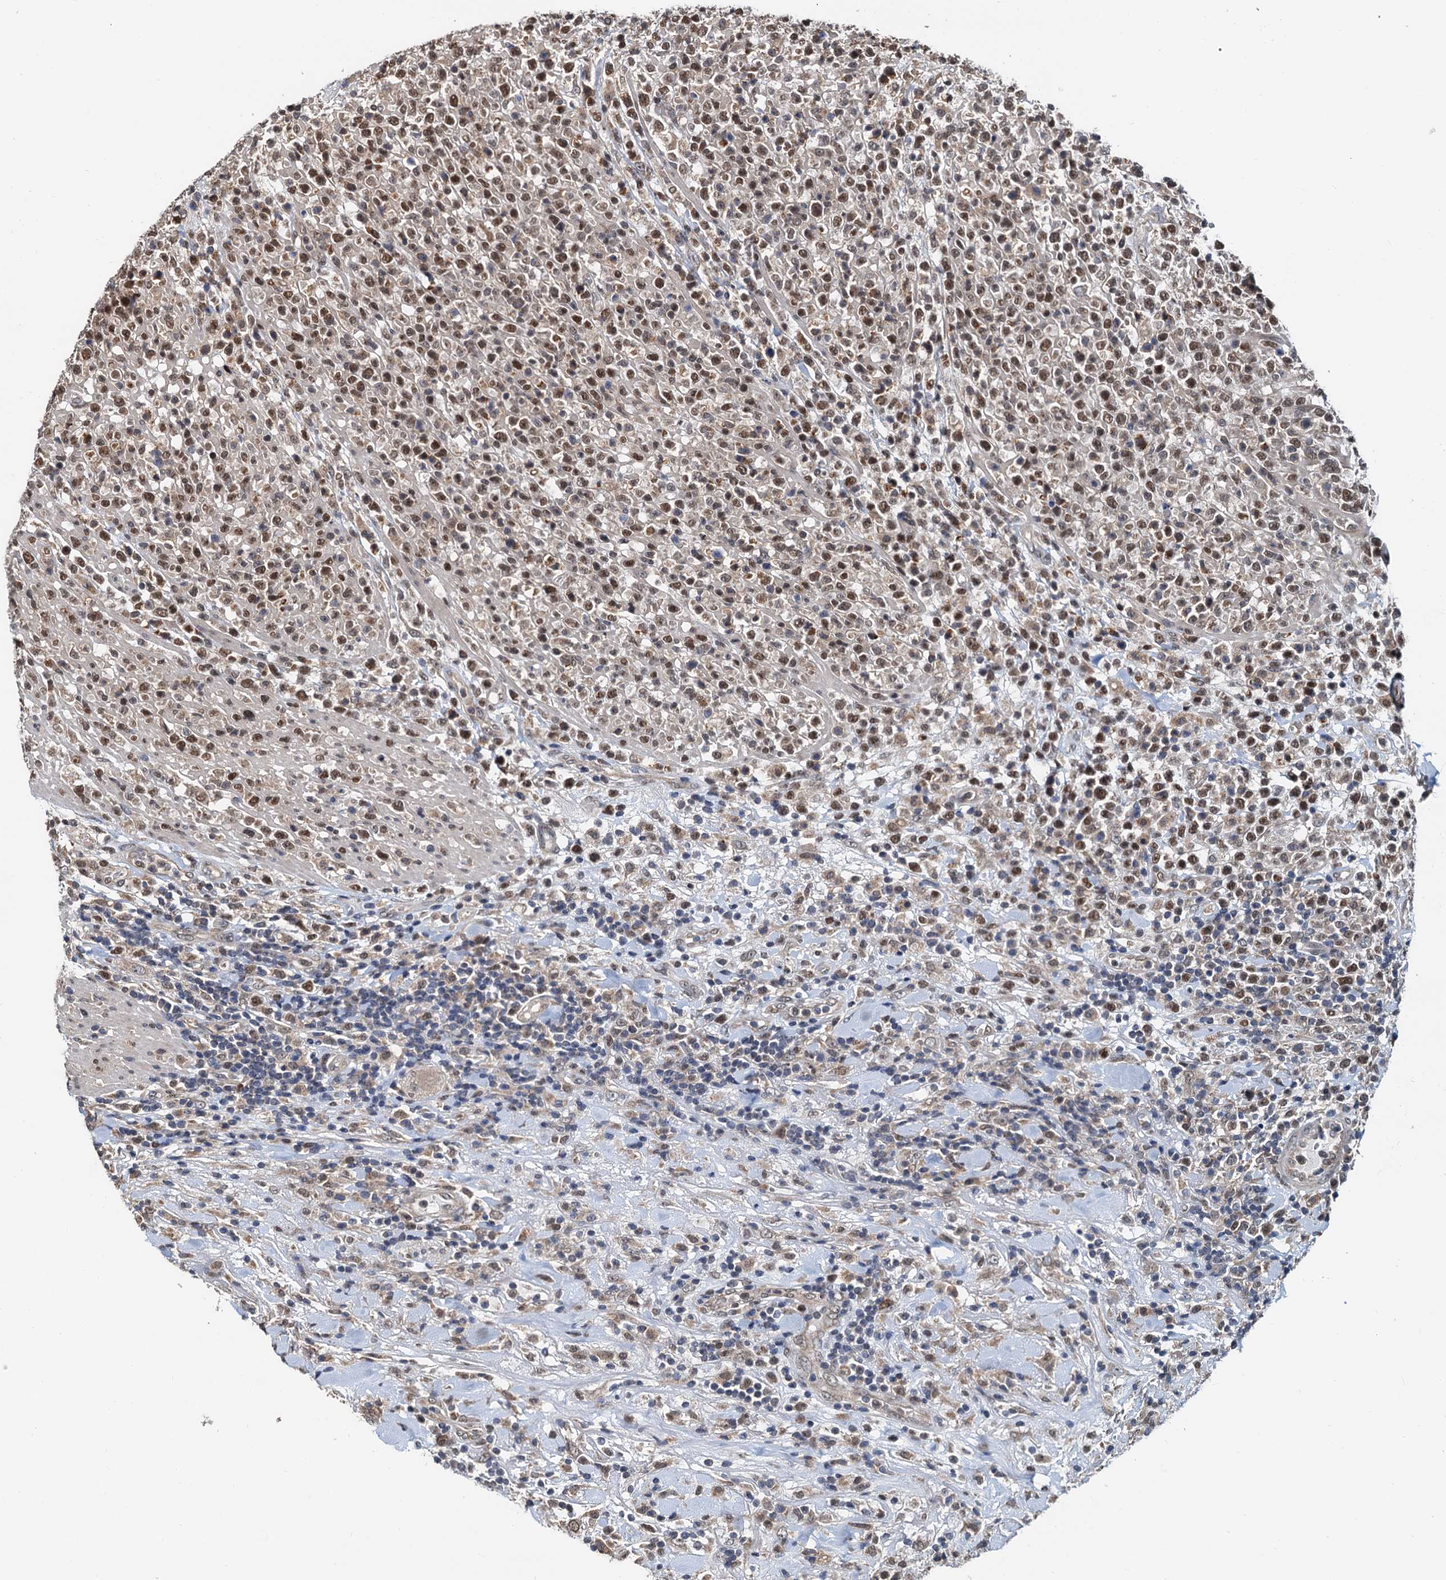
{"staining": {"intensity": "moderate", "quantity": ">75%", "location": "nuclear"}, "tissue": "lymphoma", "cell_type": "Tumor cells", "image_type": "cancer", "snomed": [{"axis": "morphology", "description": "Malignant lymphoma, non-Hodgkin's type, High grade"}, {"axis": "topography", "description": "Colon"}], "caption": "Malignant lymphoma, non-Hodgkin's type (high-grade) stained with immunohistochemistry reveals moderate nuclear staining in about >75% of tumor cells.", "gene": "MCMBP", "patient": {"sex": "female", "age": 53}}